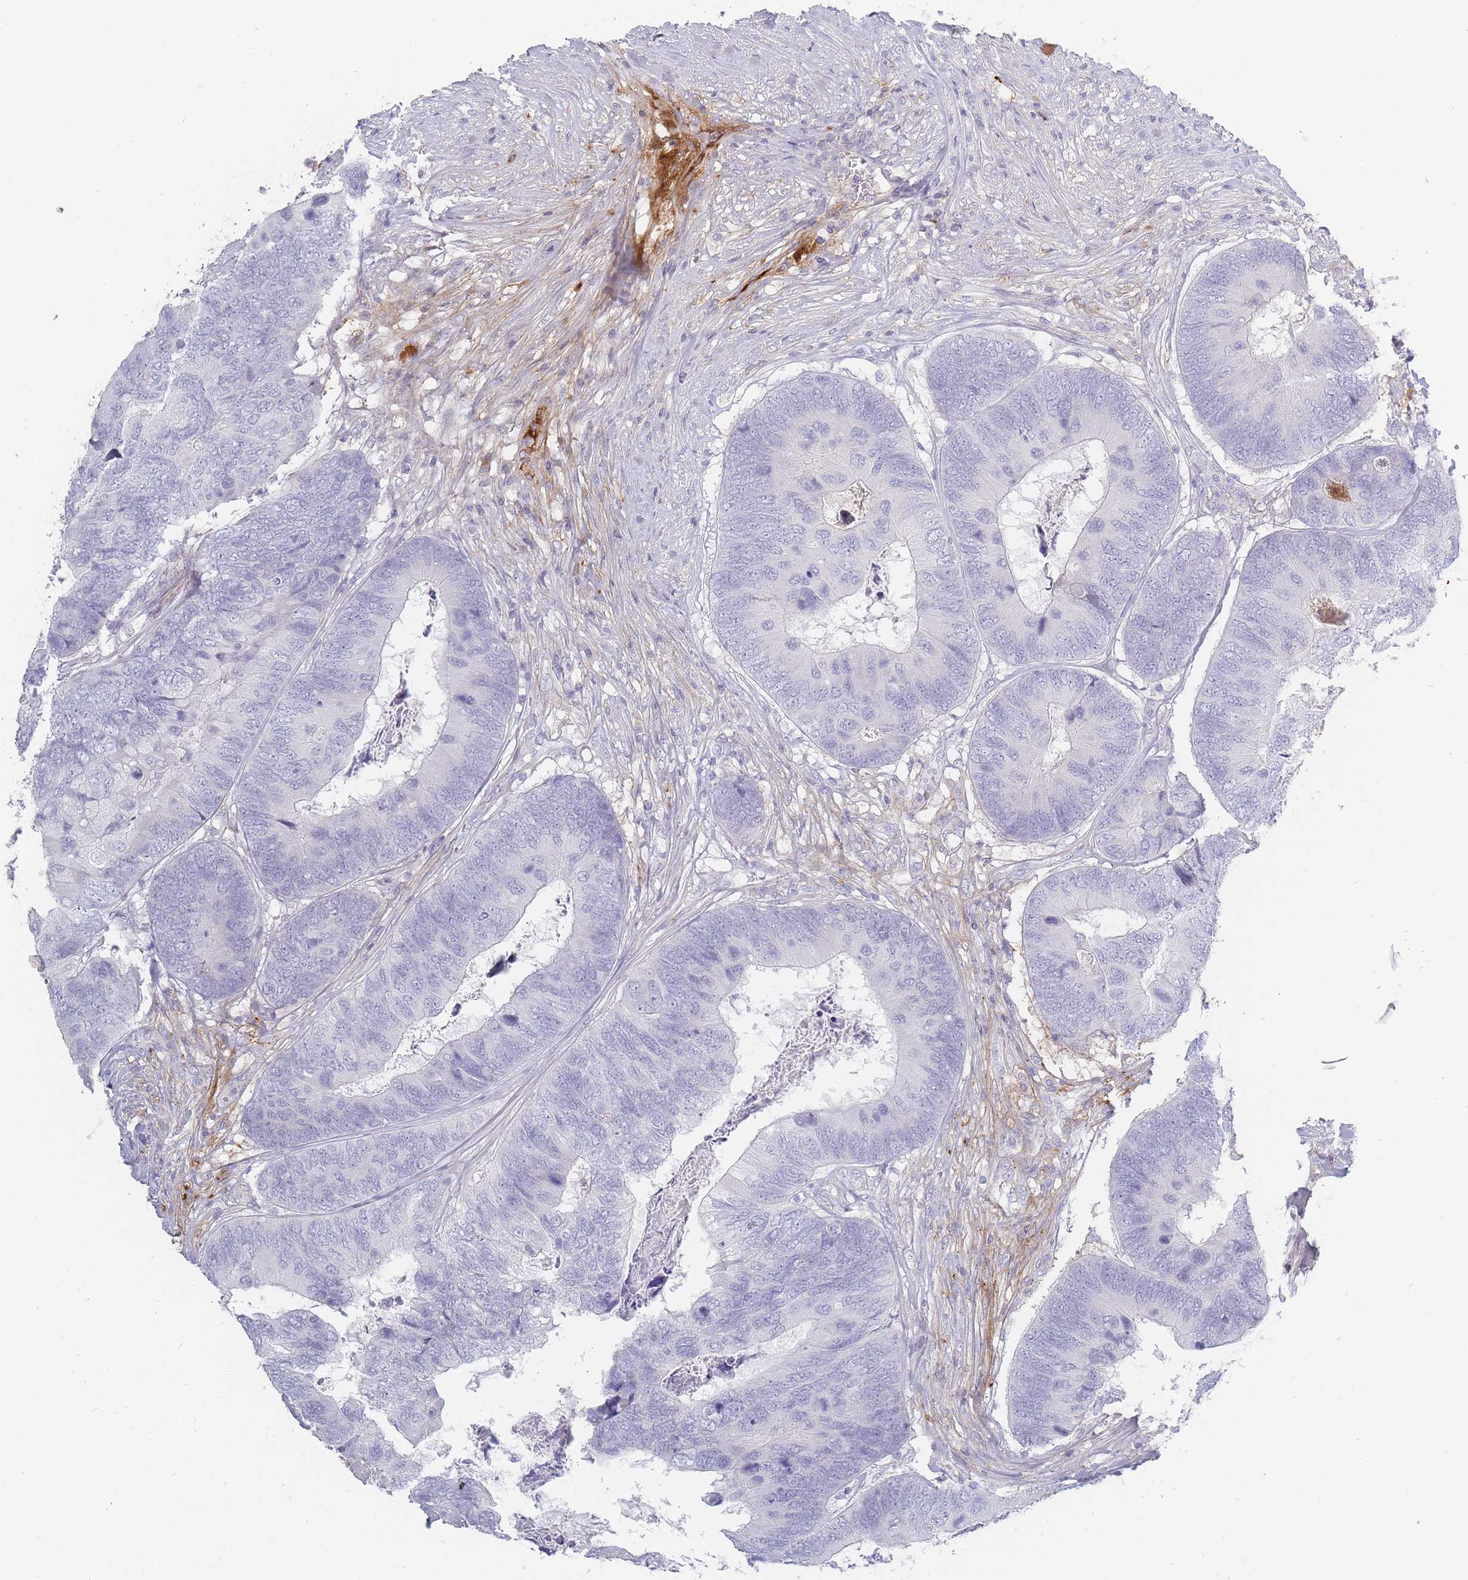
{"staining": {"intensity": "negative", "quantity": "none", "location": "none"}, "tissue": "colorectal cancer", "cell_type": "Tumor cells", "image_type": "cancer", "snomed": [{"axis": "morphology", "description": "Adenocarcinoma, NOS"}, {"axis": "topography", "description": "Colon"}], "caption": "This is an immunohistochemistry (IHC) image of human colorectal cancer. There is no expression in tumor cells.", "gene": "PRG4", "patient": {"sex": "female", "age": 67}}